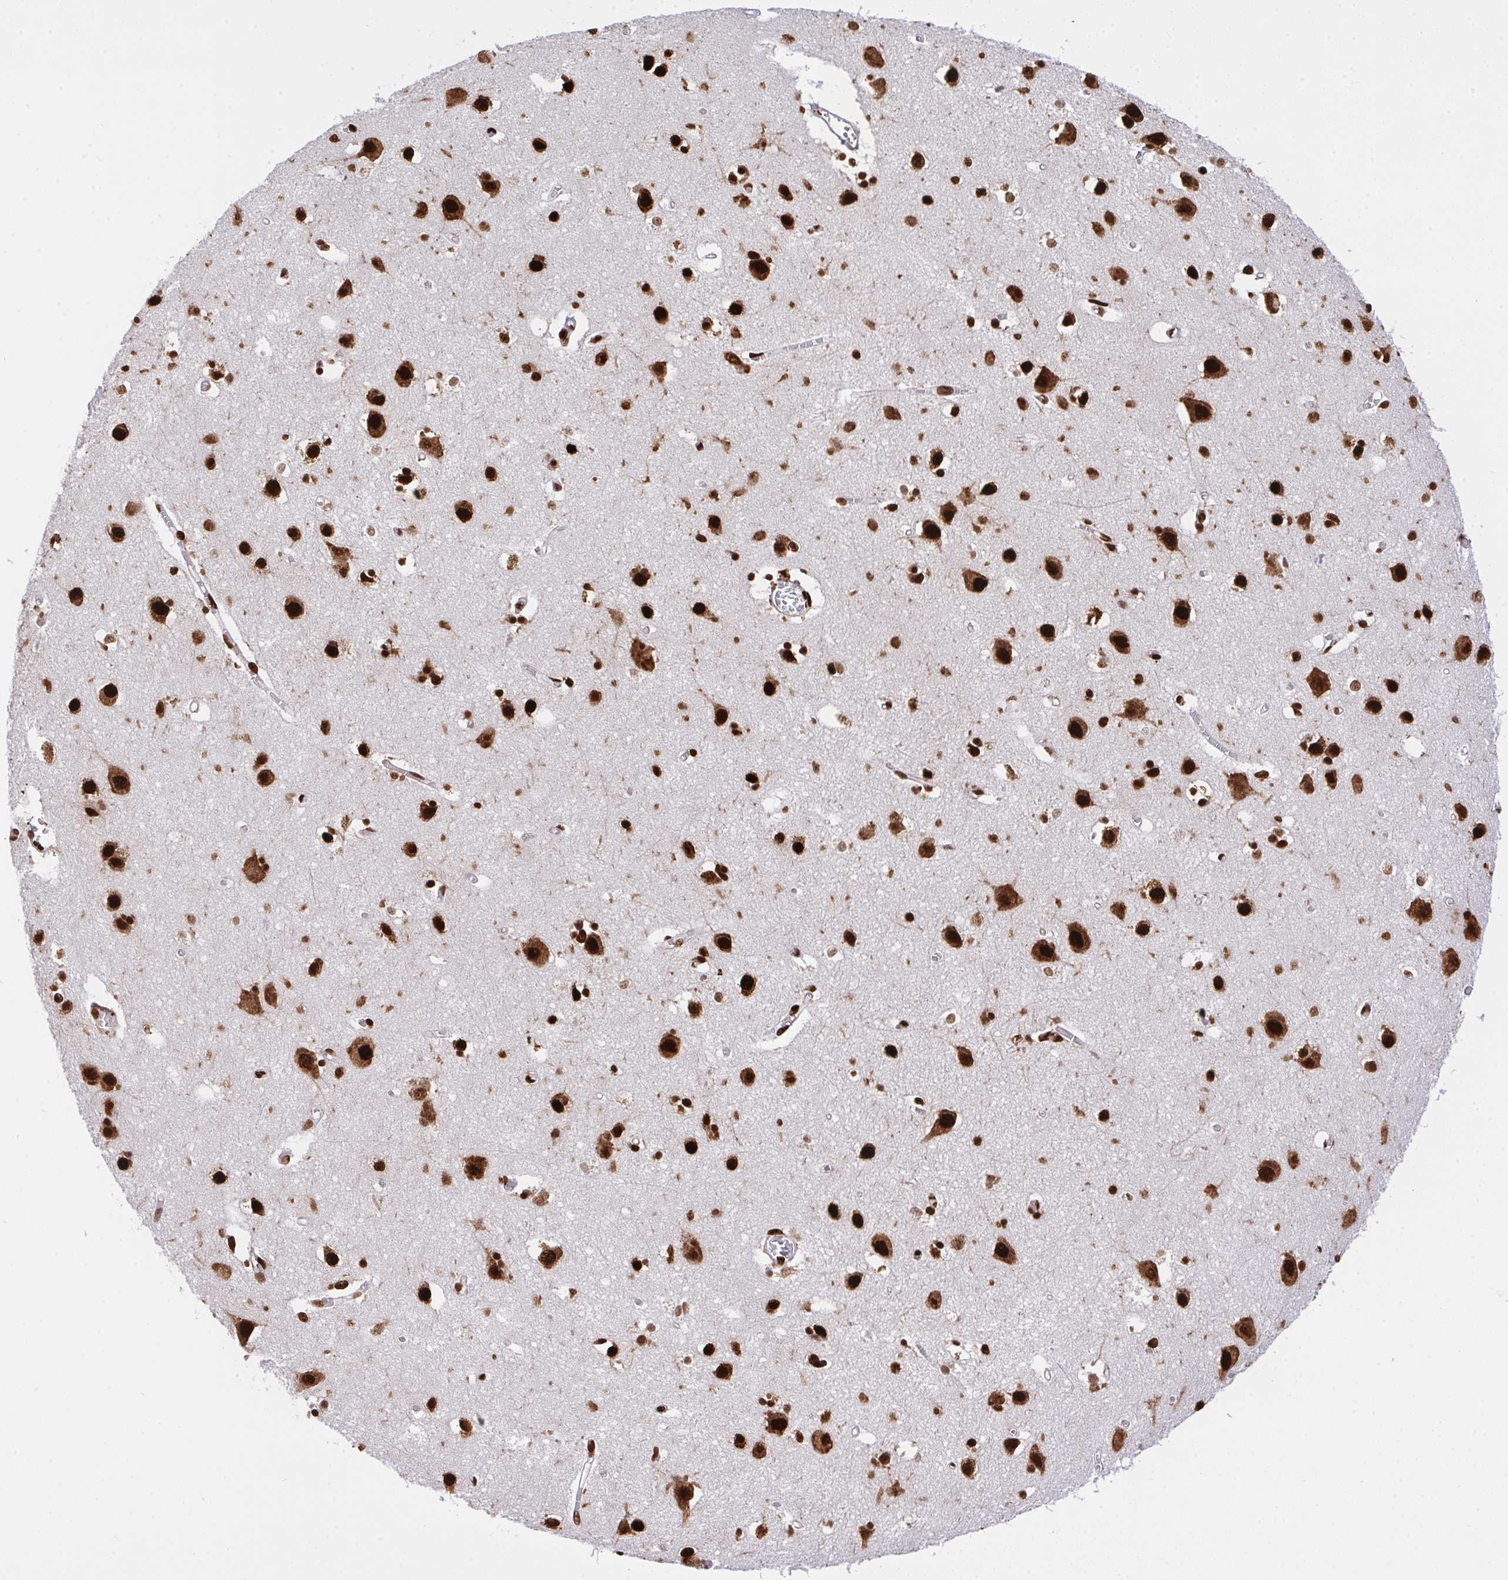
{"staining": {"intensity": "strong", "quantity": ">75%", "location": "nuclear"}, "tissue": "cerebral cortex", "cell_type": "Endothelial cells", "image_type": "normal", "snomed": [{"axis": "morphology", "description": "Normal tissue, NOS"}, {"axis": "topography", "description": "Cerebral cortex"}], "caption": "Immunohistochemistry (IHC) micrograph of normal cerebral cortex: human cerebral cortex stained using IHC demonstrates high levels of strong protein expression localized specifically in the nuclear of endothelial cells, appearing as a nuclear brown color.", "gene": "HNRNPL", "patient": {"sex": "male", "age": 70}}